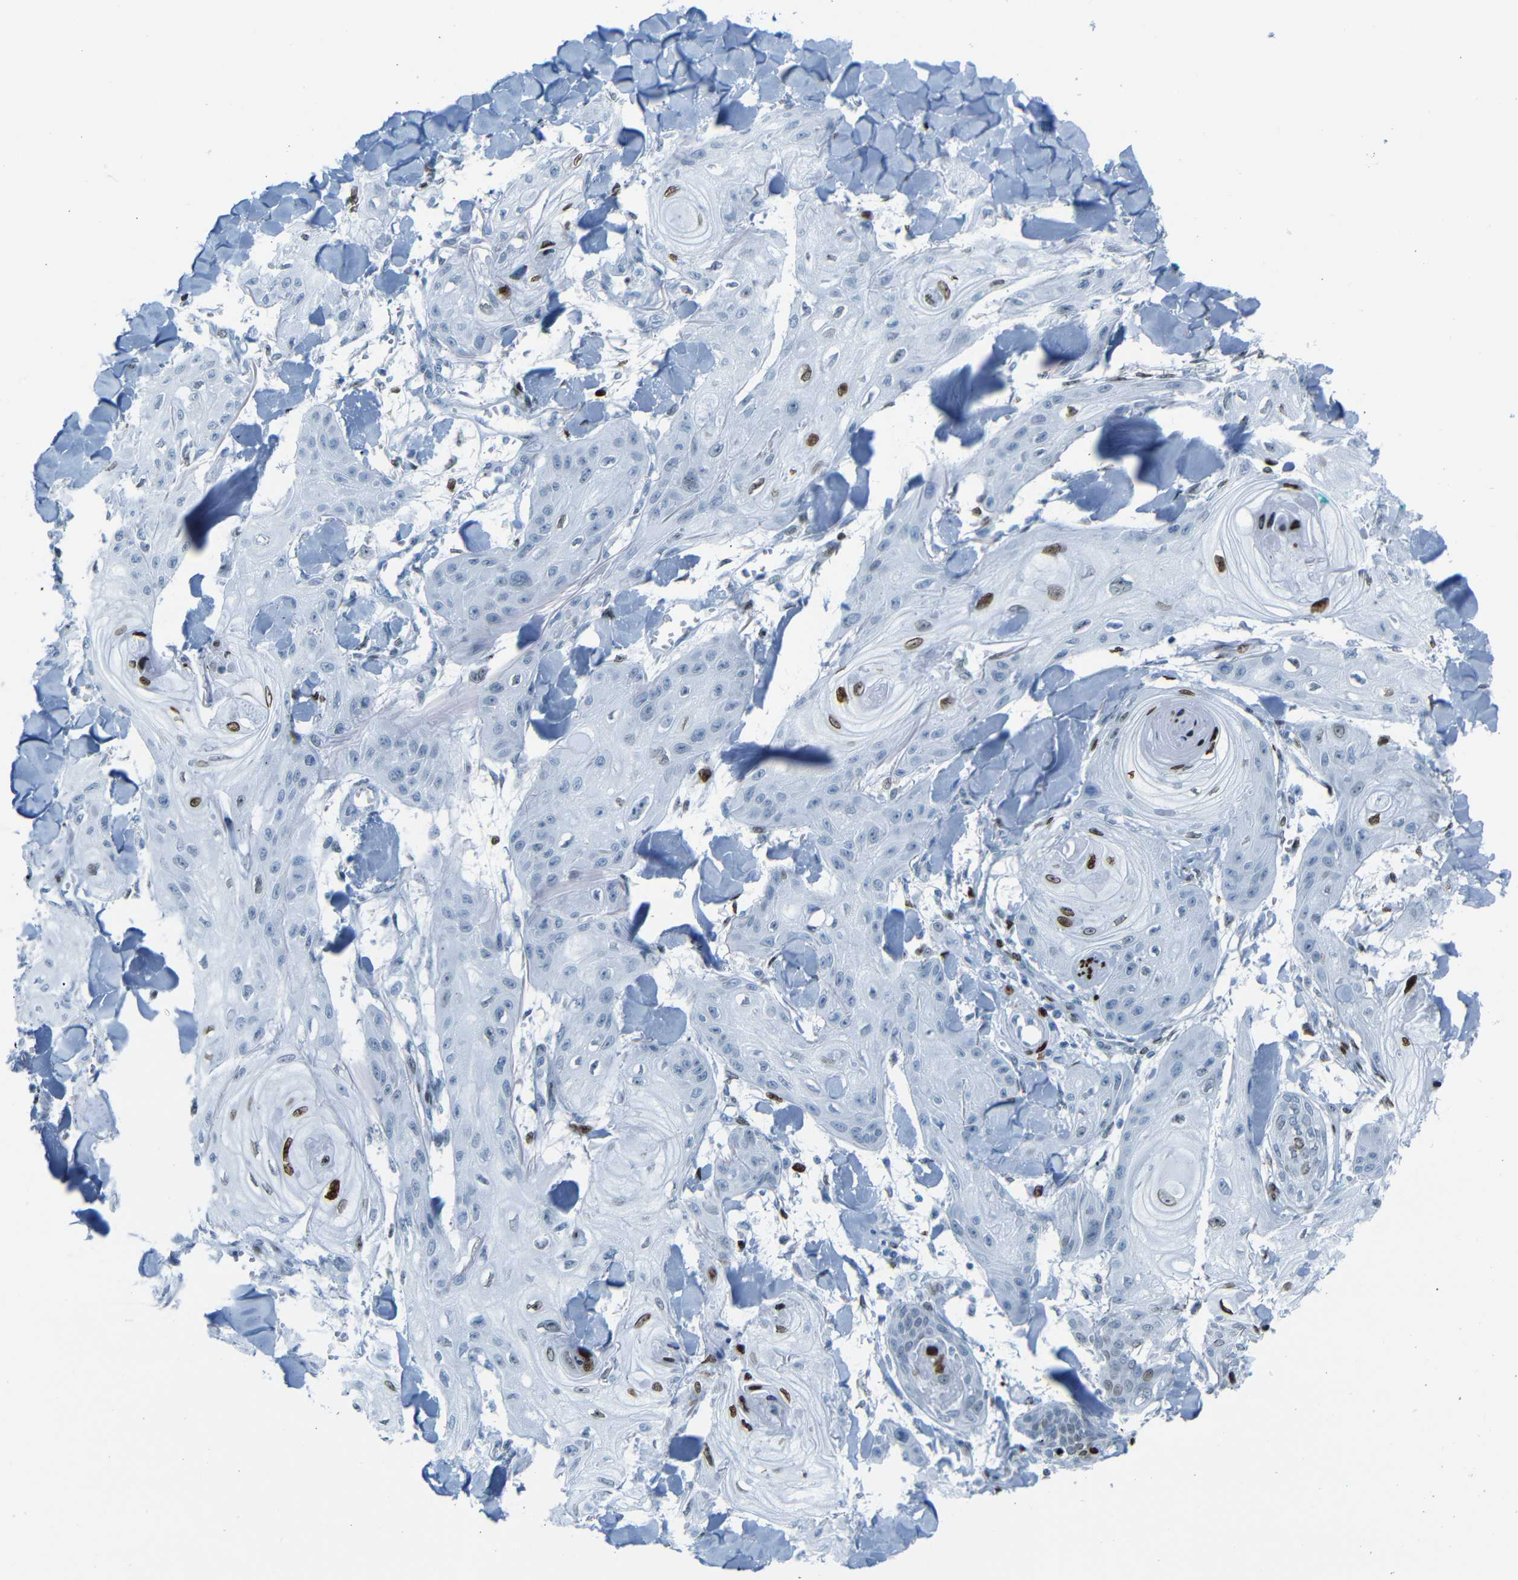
{"staining": {"intensity": "moderate", "quantity": "<25%", "location": "nuclear"}, "tissue": "skin cancer", "cell_type": "Tumor cells", "image_type": "cancer", "snomed": [{"axis": "morphology", "description": "Squamous cell carcinoma, NOS"}, {"axis": "topography", "description": "Skin"}], "caption": "This is a photomicrograph of immunohistochemistry (IHC) staining of squamous cell carcinoma (skin), which shows moderate expression in the nuclear of tumor cells.", "gene": "NPIPB15", "patient": {"sex": "male", "age": 74}}